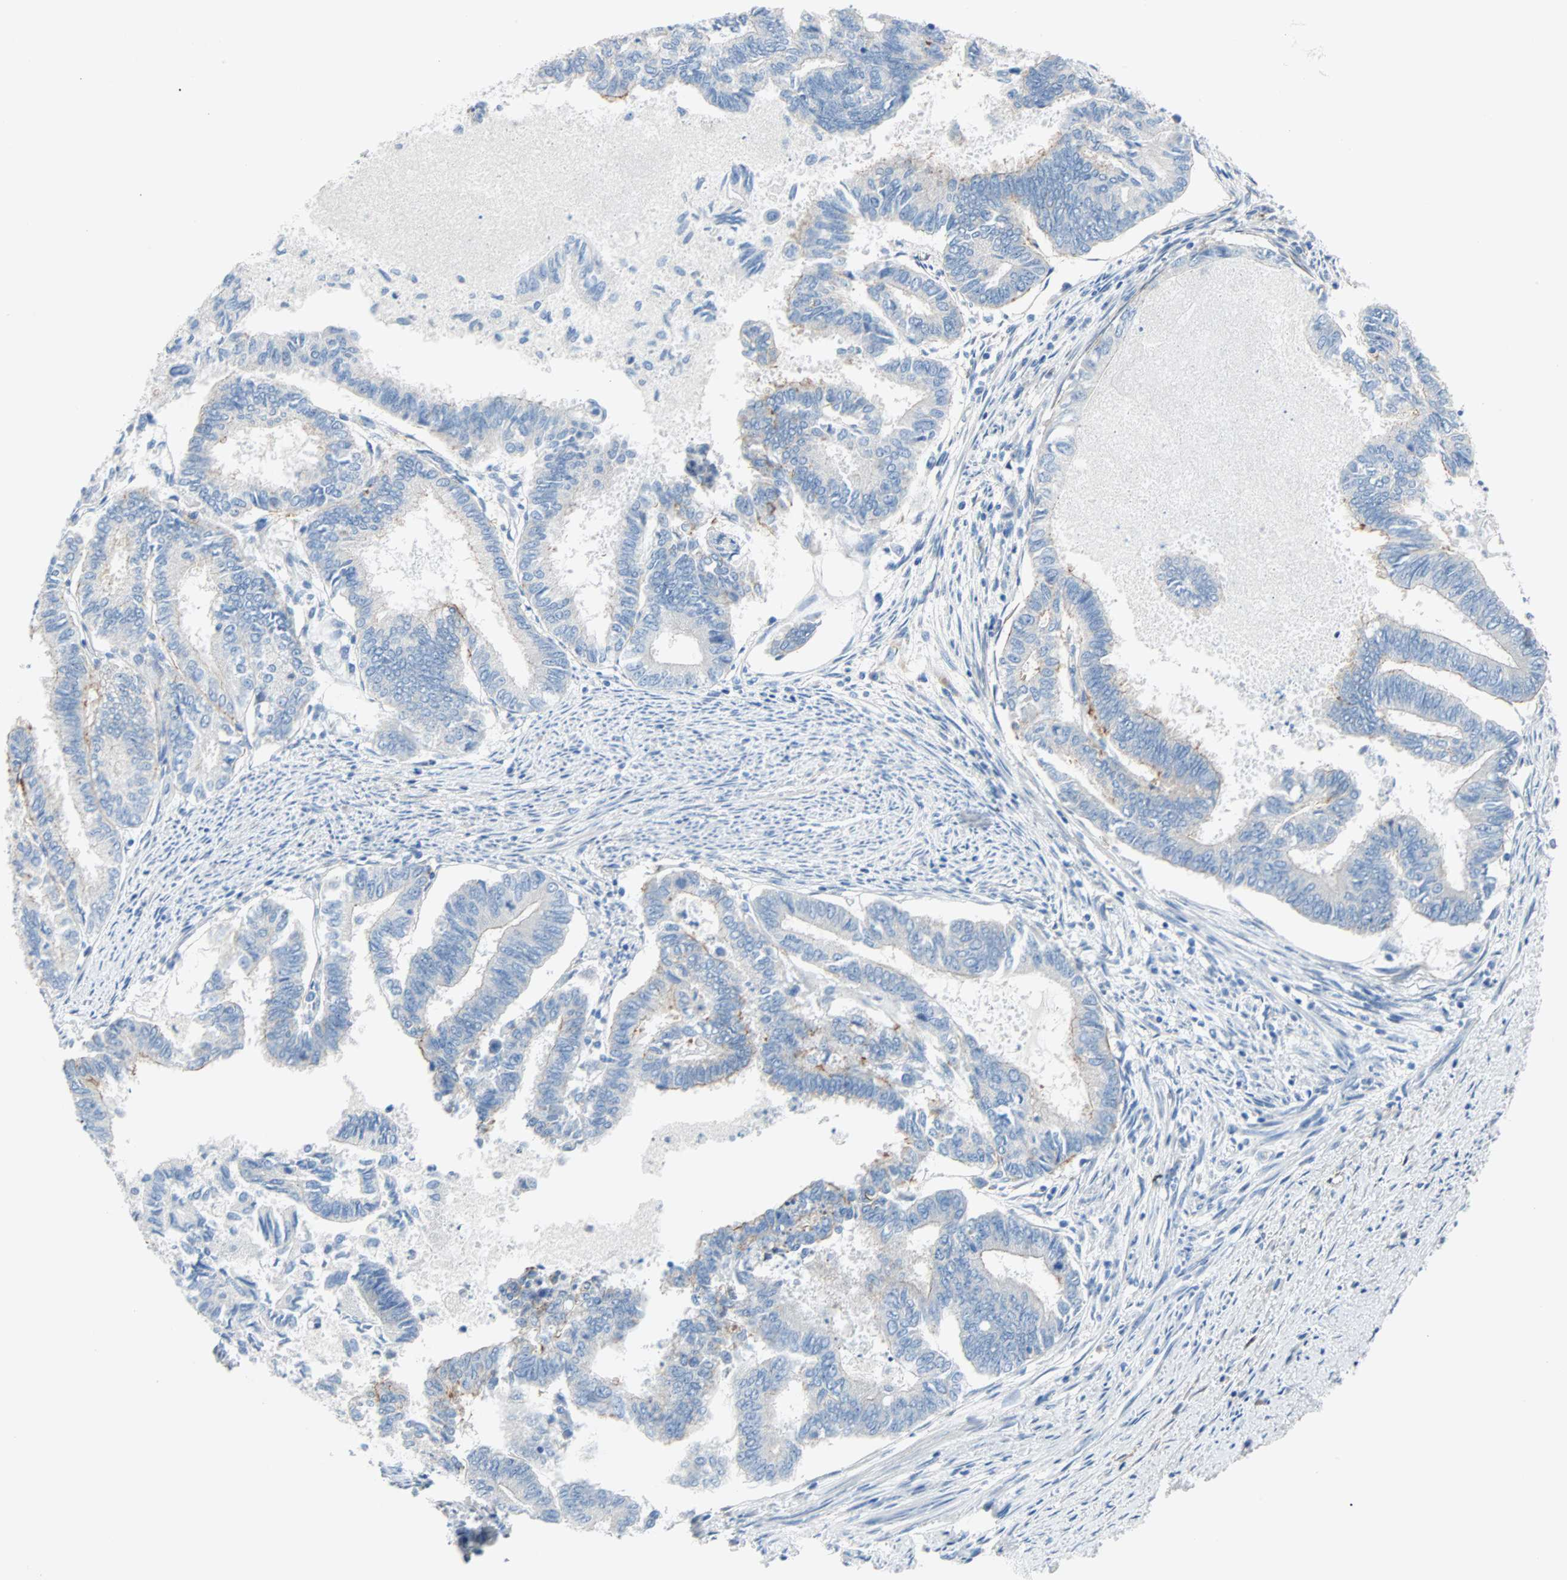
{"staining": {"intensity": "negative", "quantity": "none", "location": "none"}, "tissue": "endometrial cancer", "cell_type": "Tumor cells", "image_type": "cancer", "snomed": [{"axis": "morphology", "description": "Adenocarcinoma, NOS"}, {"axis": "topography", "description": "Endometrium"}], "caption": "There is no significant staining in tumor cells of adenocarcinoma (endometrial).", "gene": "PDPN", "patient": {"sex": "female", "age": 86}}